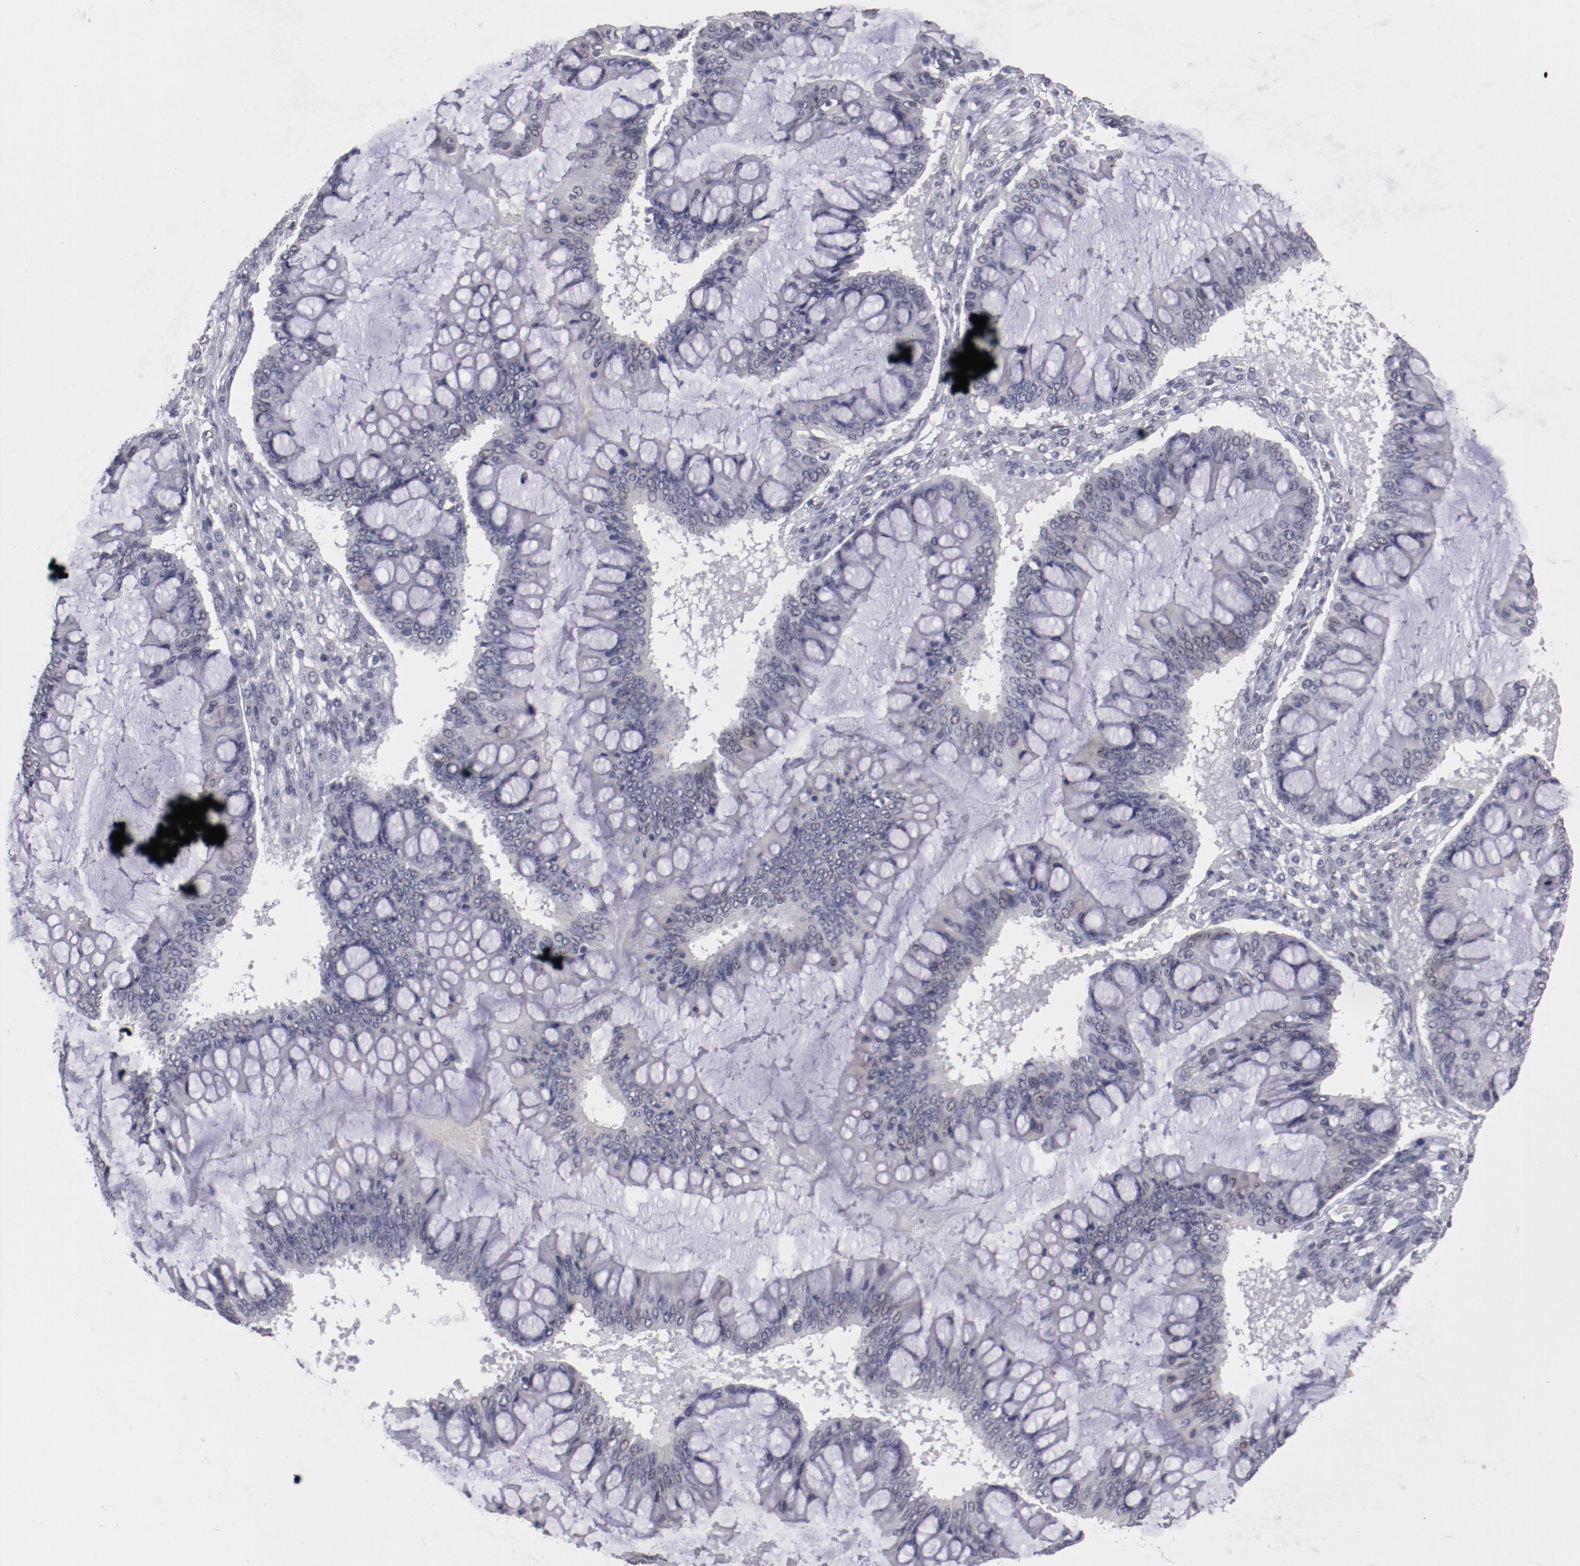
{"staining": {"intensity": "weak", "quantity": "<25%", "location": "nuclear"}, "tissue": "ovarian cancer", "cell_type": "Tumor cells", "image_type": "cancer", "snomed": [{"axis": "morphology", "description": "Cystadenocarcinoma, mucinous, NOS"}, {"axis": "topography", "description": "Ovary"}], "caption": "Tumor cells are negative for protein expression in human ovarian cancer (mucinous cystadenocarcinoma).", "gene": "IRF4", "patient": {"sex": "female", "age": 73}}